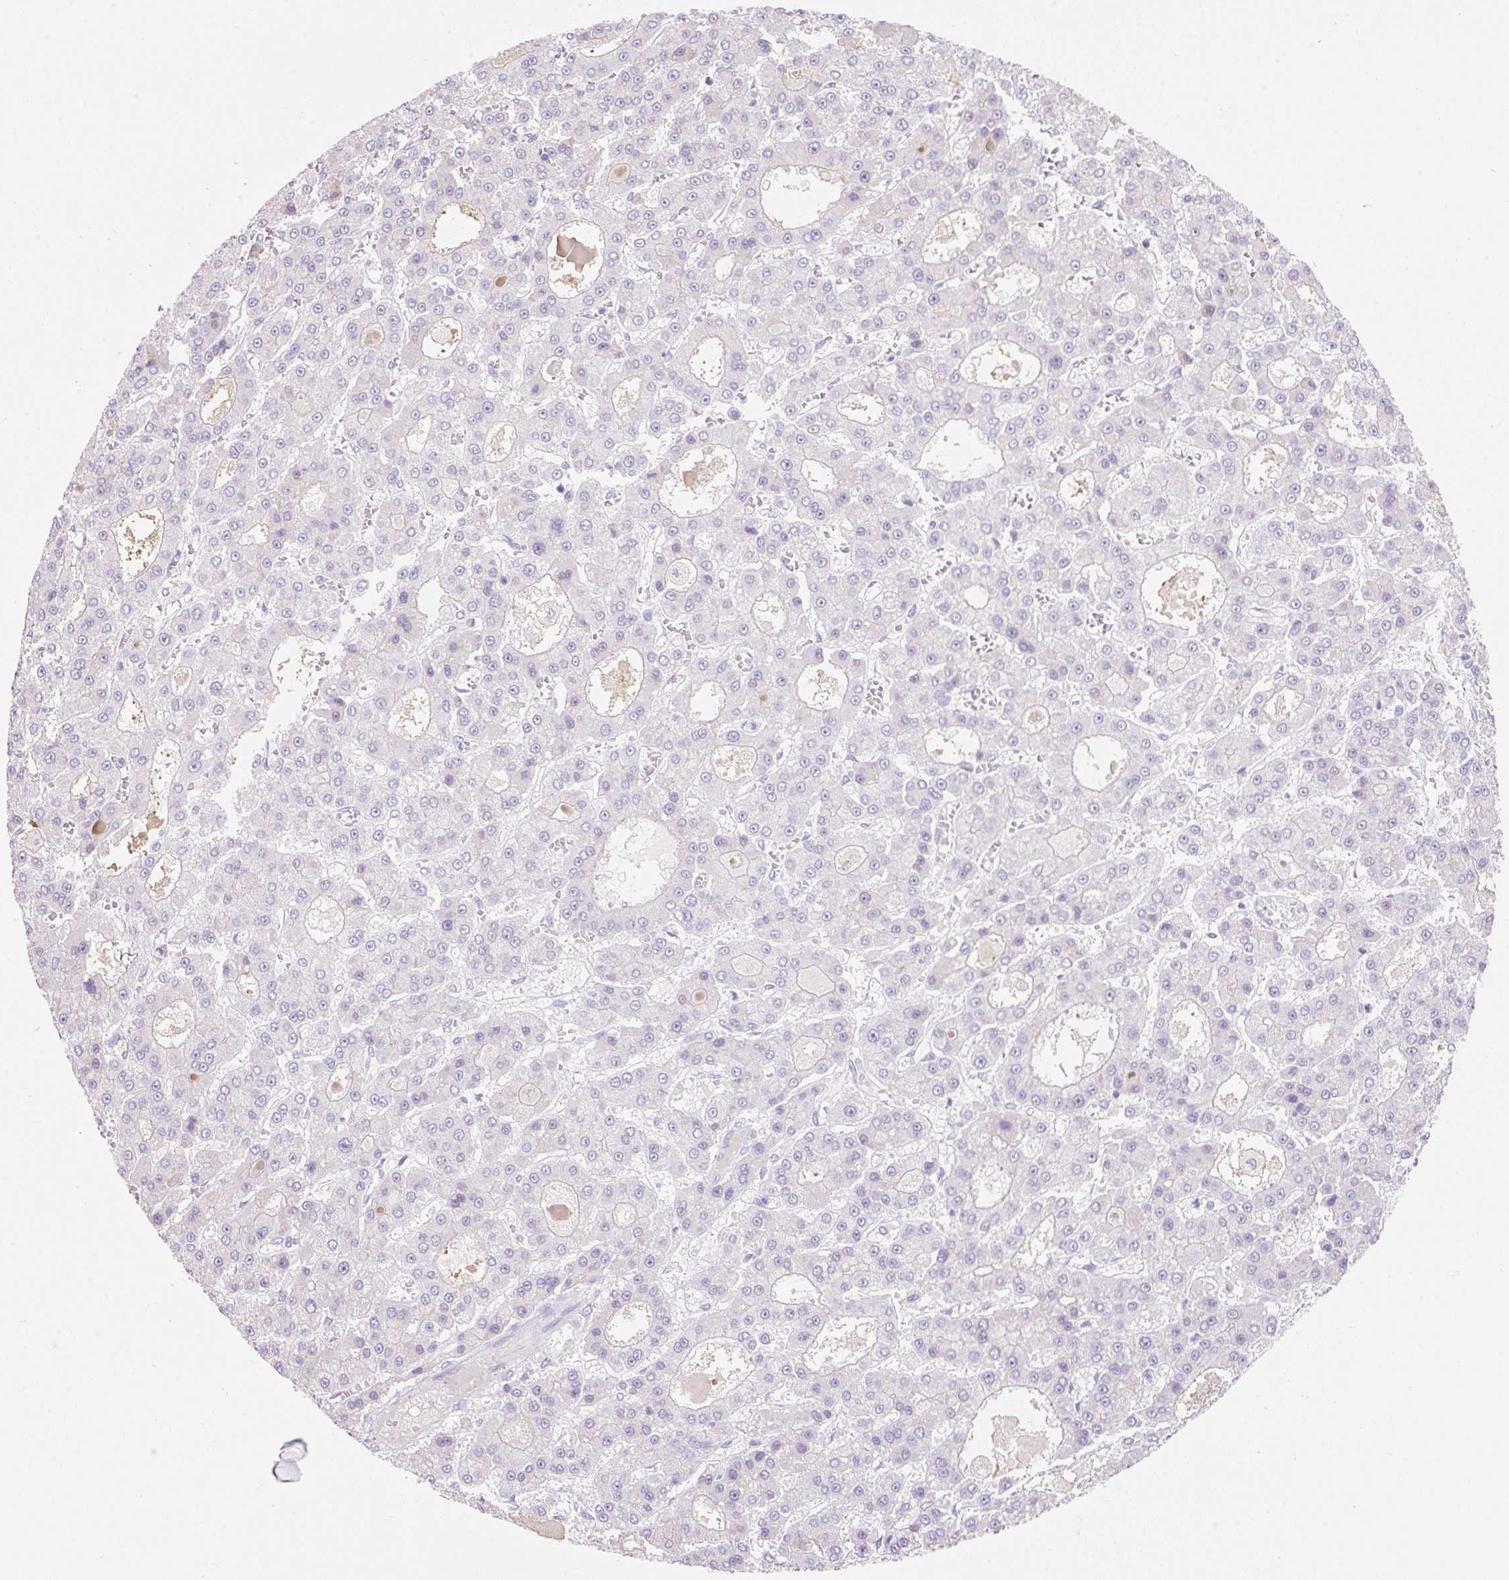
{"staining": {"intensity": "negative", "quantity": "none", "location": "none"}, "tissue": "liver cancer", "cell_type": "Tumor cells", "image_type": "cancer", "snomed": [{"axis": "morphology", "description": "Carcinoma, Hepatocellular, NOS"}, {"axis": "topography", "description": "Liver"}], "caption": "Human liver cancer (hepatocellular carcinoma) stained for a protein using immunohistochemistry exhibits no staining in tumor cells.", "gene": "ZNF121", "patient": {"sex": "male", "age": 70}}